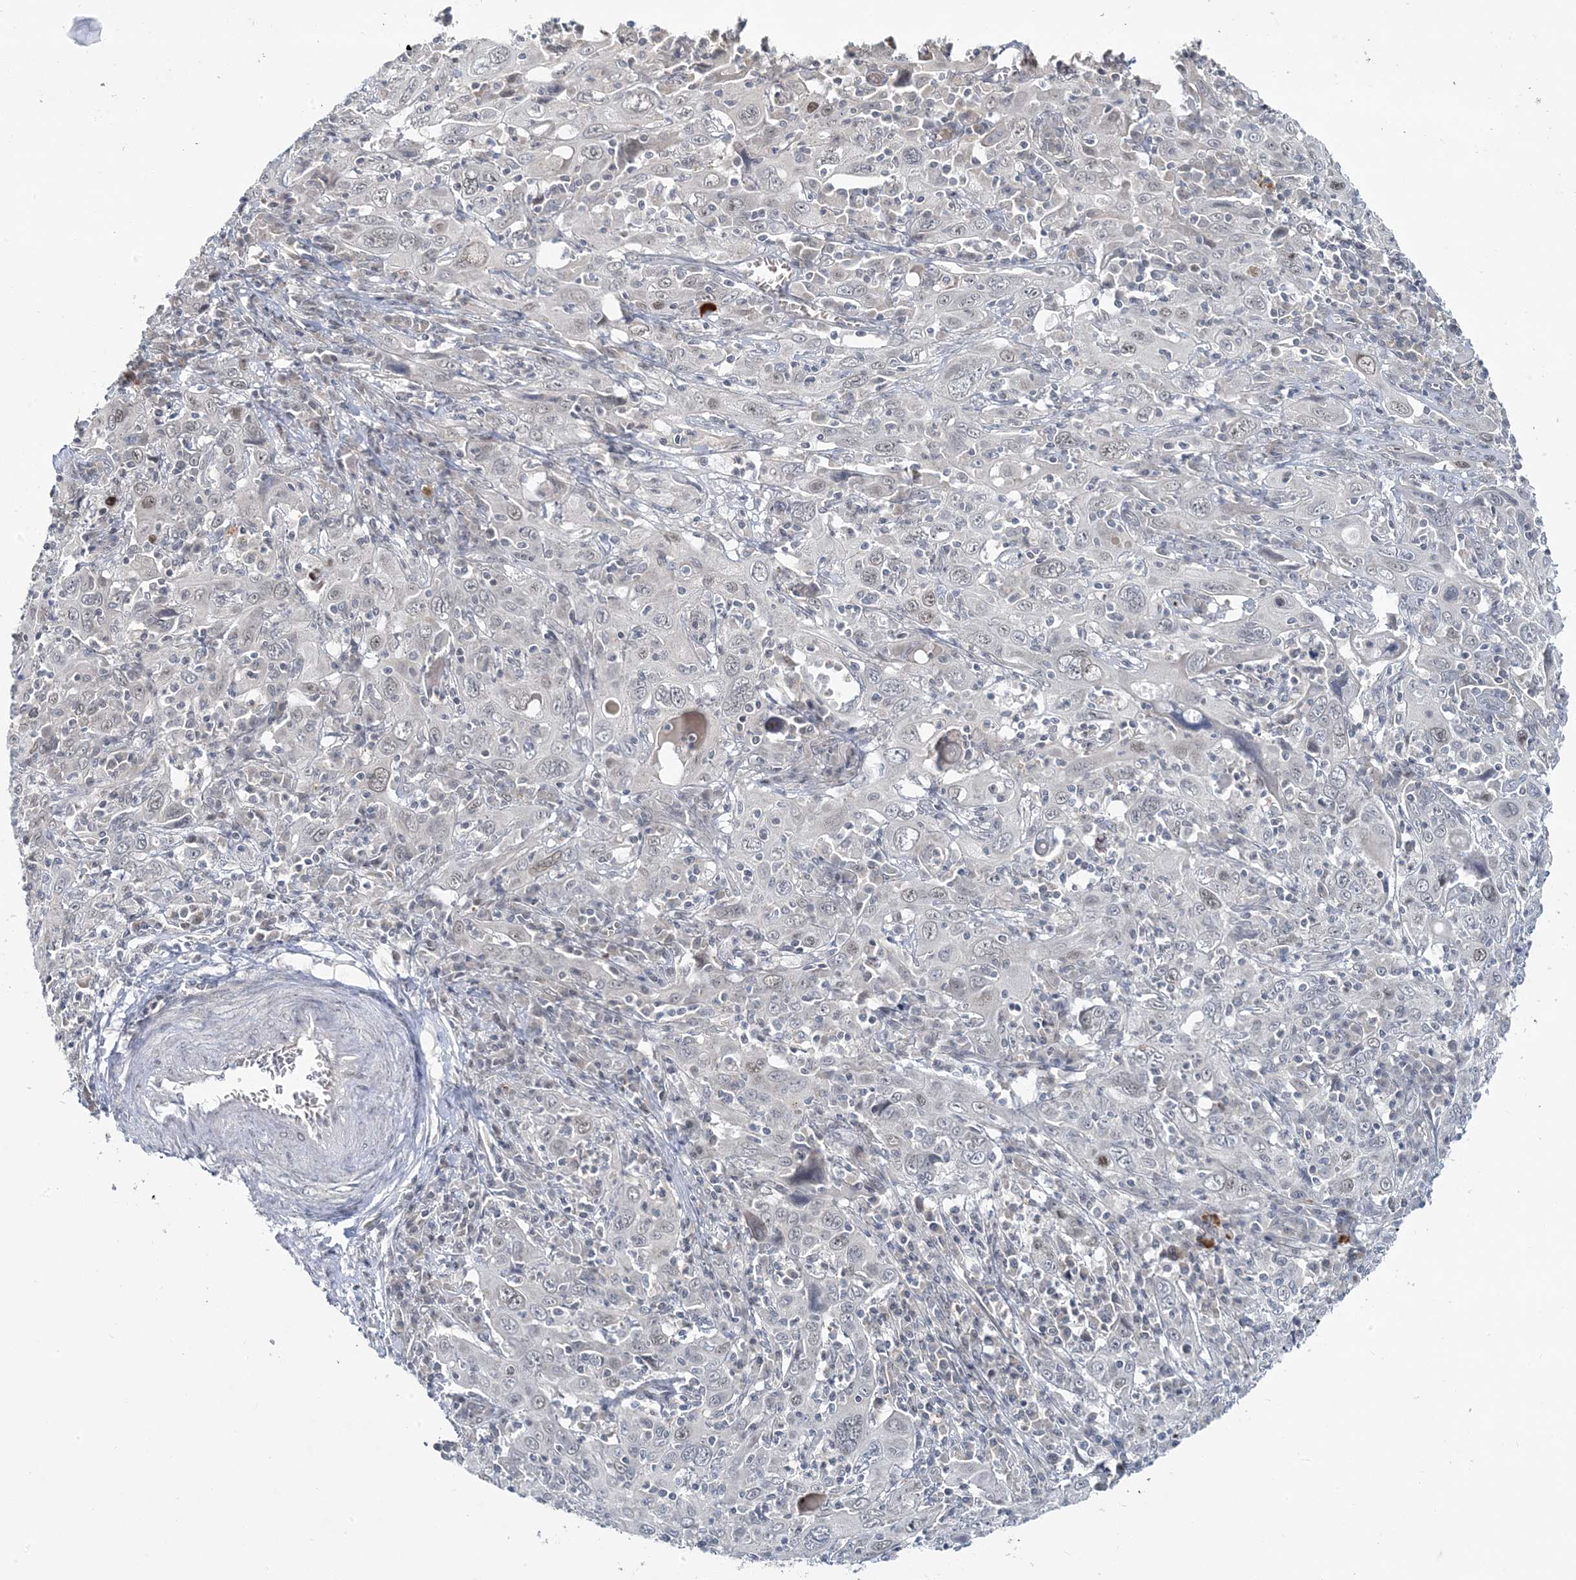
{"staining": {"intensity": "negative", "quantity": "none", "location": "none"}, "tissue": "cervical cancer", "cell_type": "Tumor cells", "image_type": "cancer", "snomed": [{"axis": "morphology", "description": "Squamous cell carcinoma, NOS"}, {"axis": "topography", "description": "Cervix"}], "caption": "Tumor cells are negative for brown protein staining in cervical cancer (squamous cell carcinoma).", "gene": "LEXM", "patient": {"sex": "female", "age": 46}}